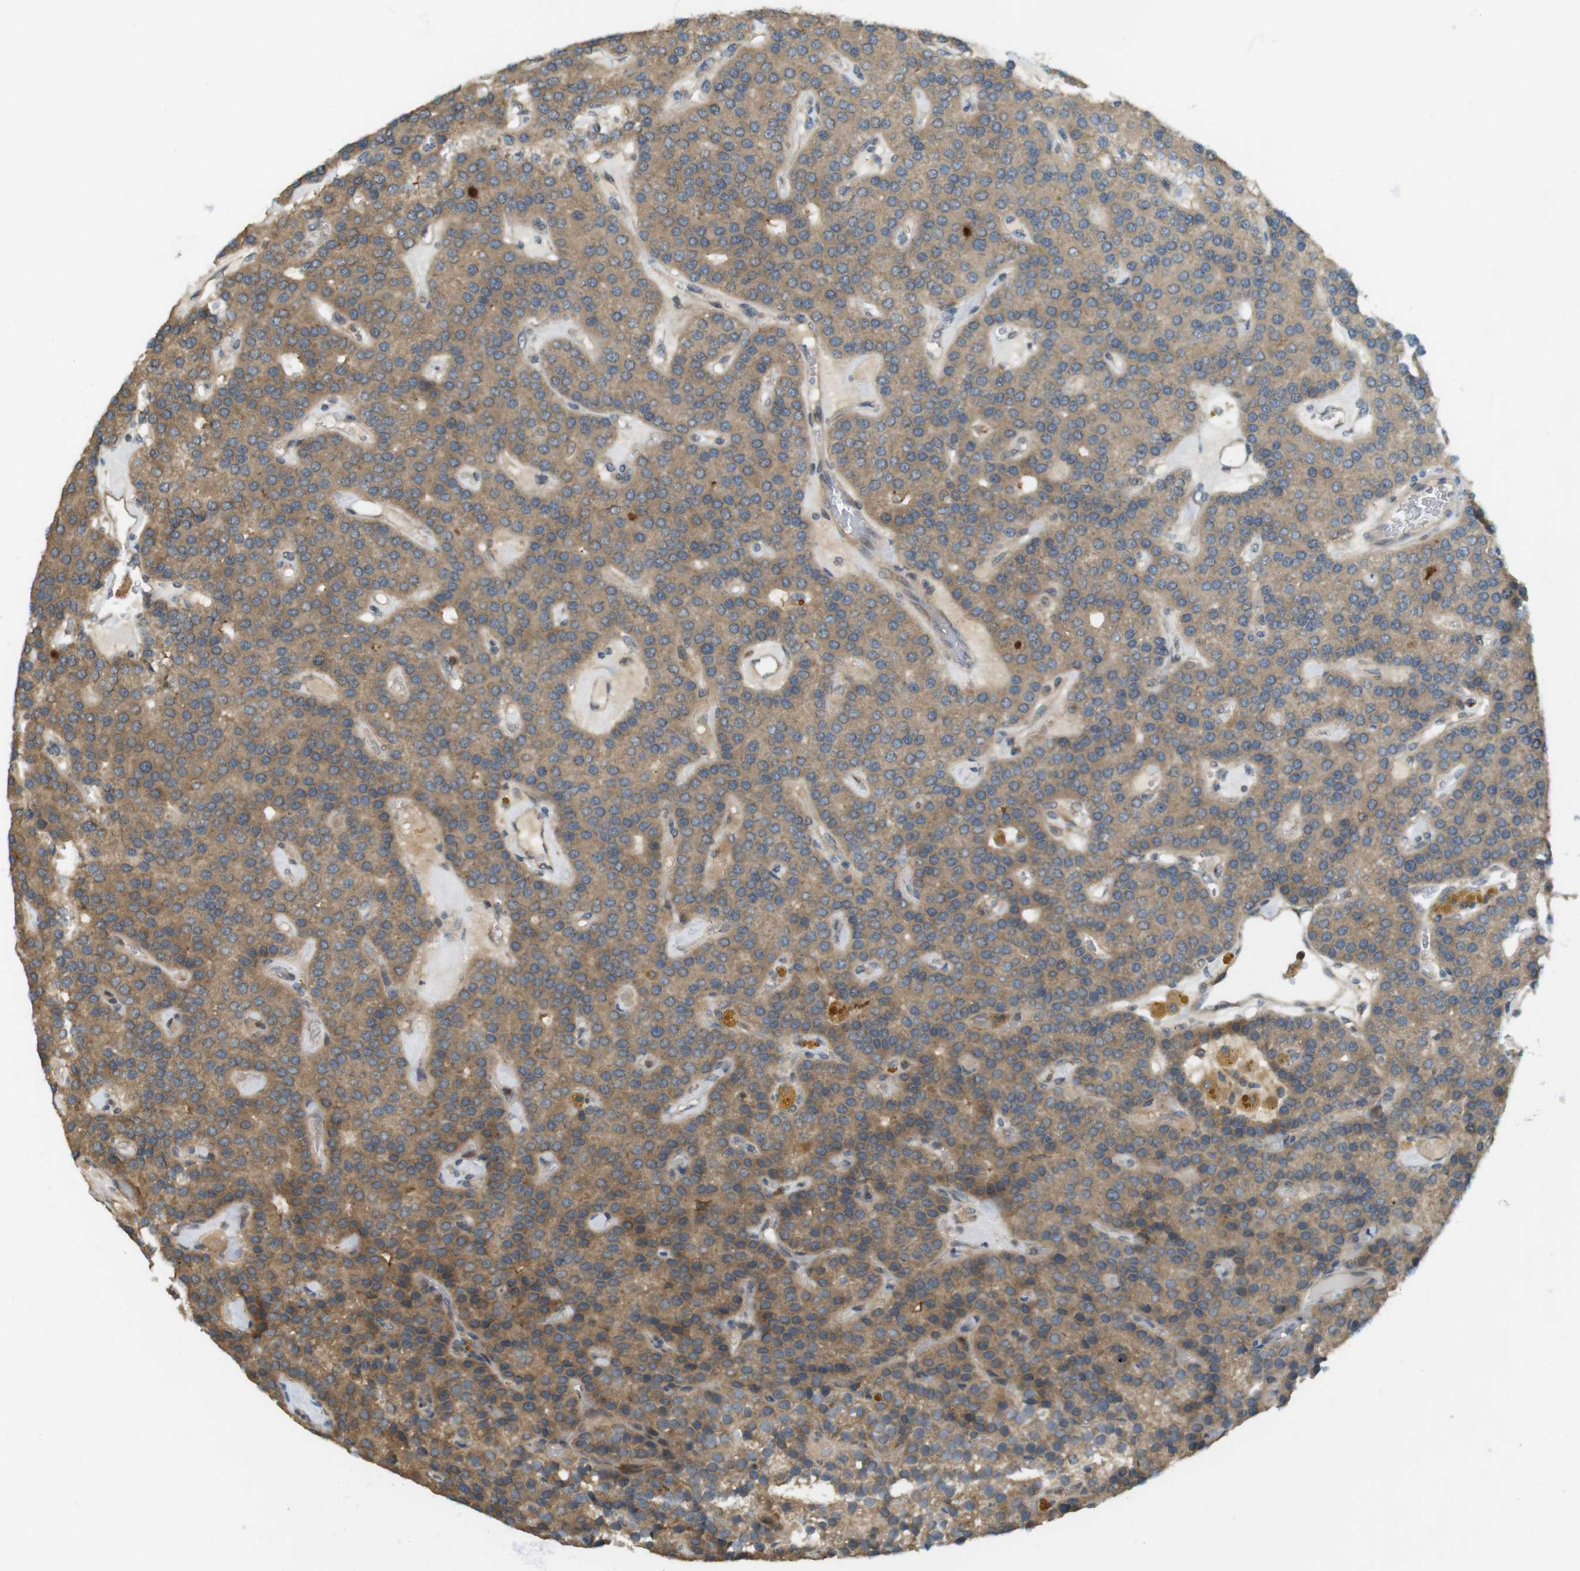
{"staining": {"intensity": "moderate", "quantity": ">75%", "location": "cytoplasmic/membranous"}, "tissue": "parathyroid gland", "cell_type": "Glandular cells", "image_type": "normal", "snomed": [{"axis": "morphology", "description": "Normal tissue, NOS"}, {"axis": "morphology", "description": "Adenoma, NOS"}, {"axis": "topography", "description": "Parathyroid gland"}], "caption": "Immunohistochemistry (IHC) of benign parathyroid gland reveals medium levels of moderate cytoplasmic/membranous positivity in approximately >75% of glandular cells.", "gene": "CLRN3", "patient": {"sex": "female", "age": 86}}